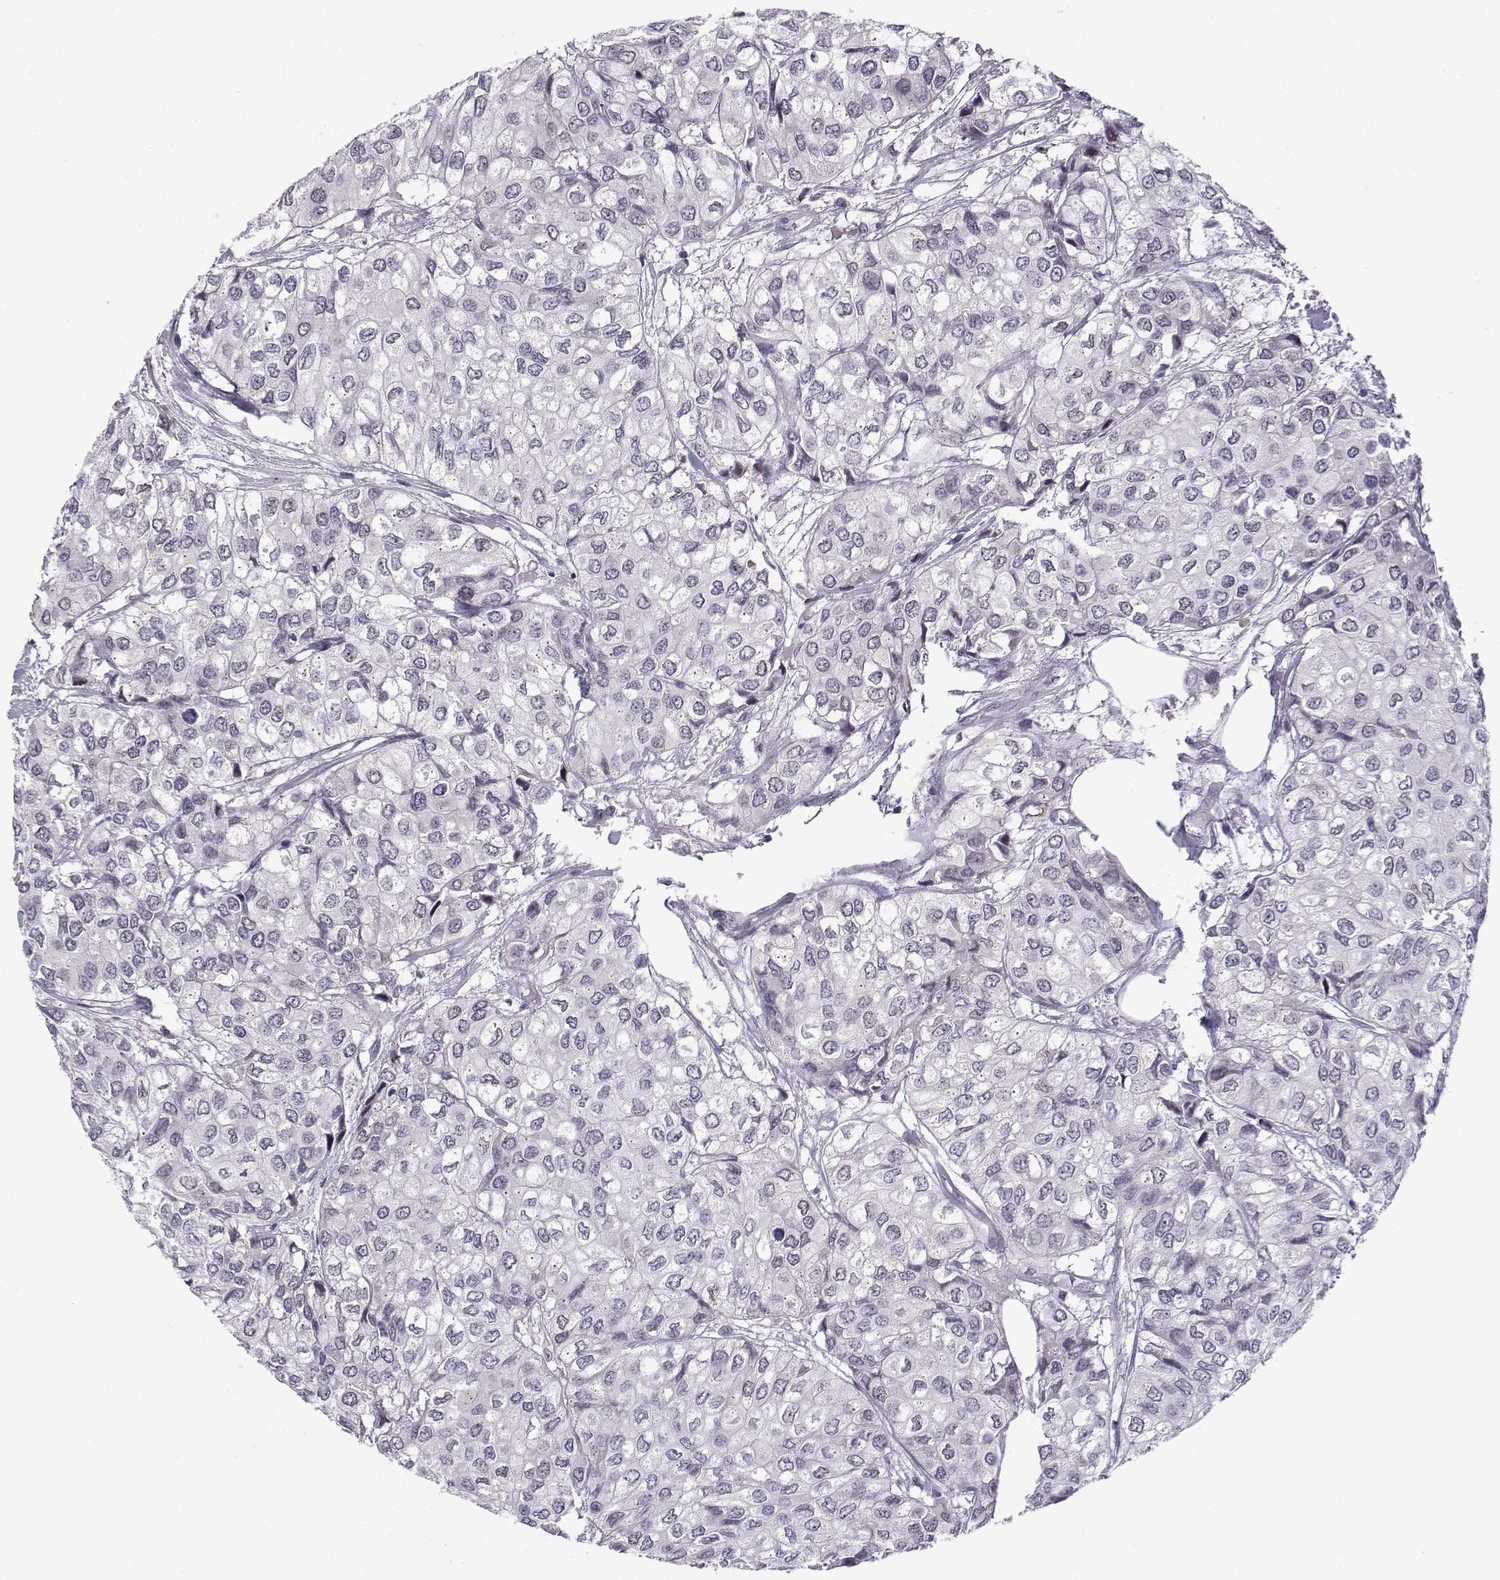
{"staining": {"intensity": "negative", "quantity": "none", "location": "none"}, "tissue": "urothelial cancer", "cell_type": "Tumor cells", "image_type": "cancer", "snomed": [{"axis": "morphology", "description": "Urothelial carcinoma, High grade"}, {"axis": "topography", "description": "Urinary bladder"}], "caption": "Tumor cells are negative for brown protein staining in urothelial carcinoma (high-grade).", "gene": "FGF3", "patient": {"sex": "male", "age": 73}}